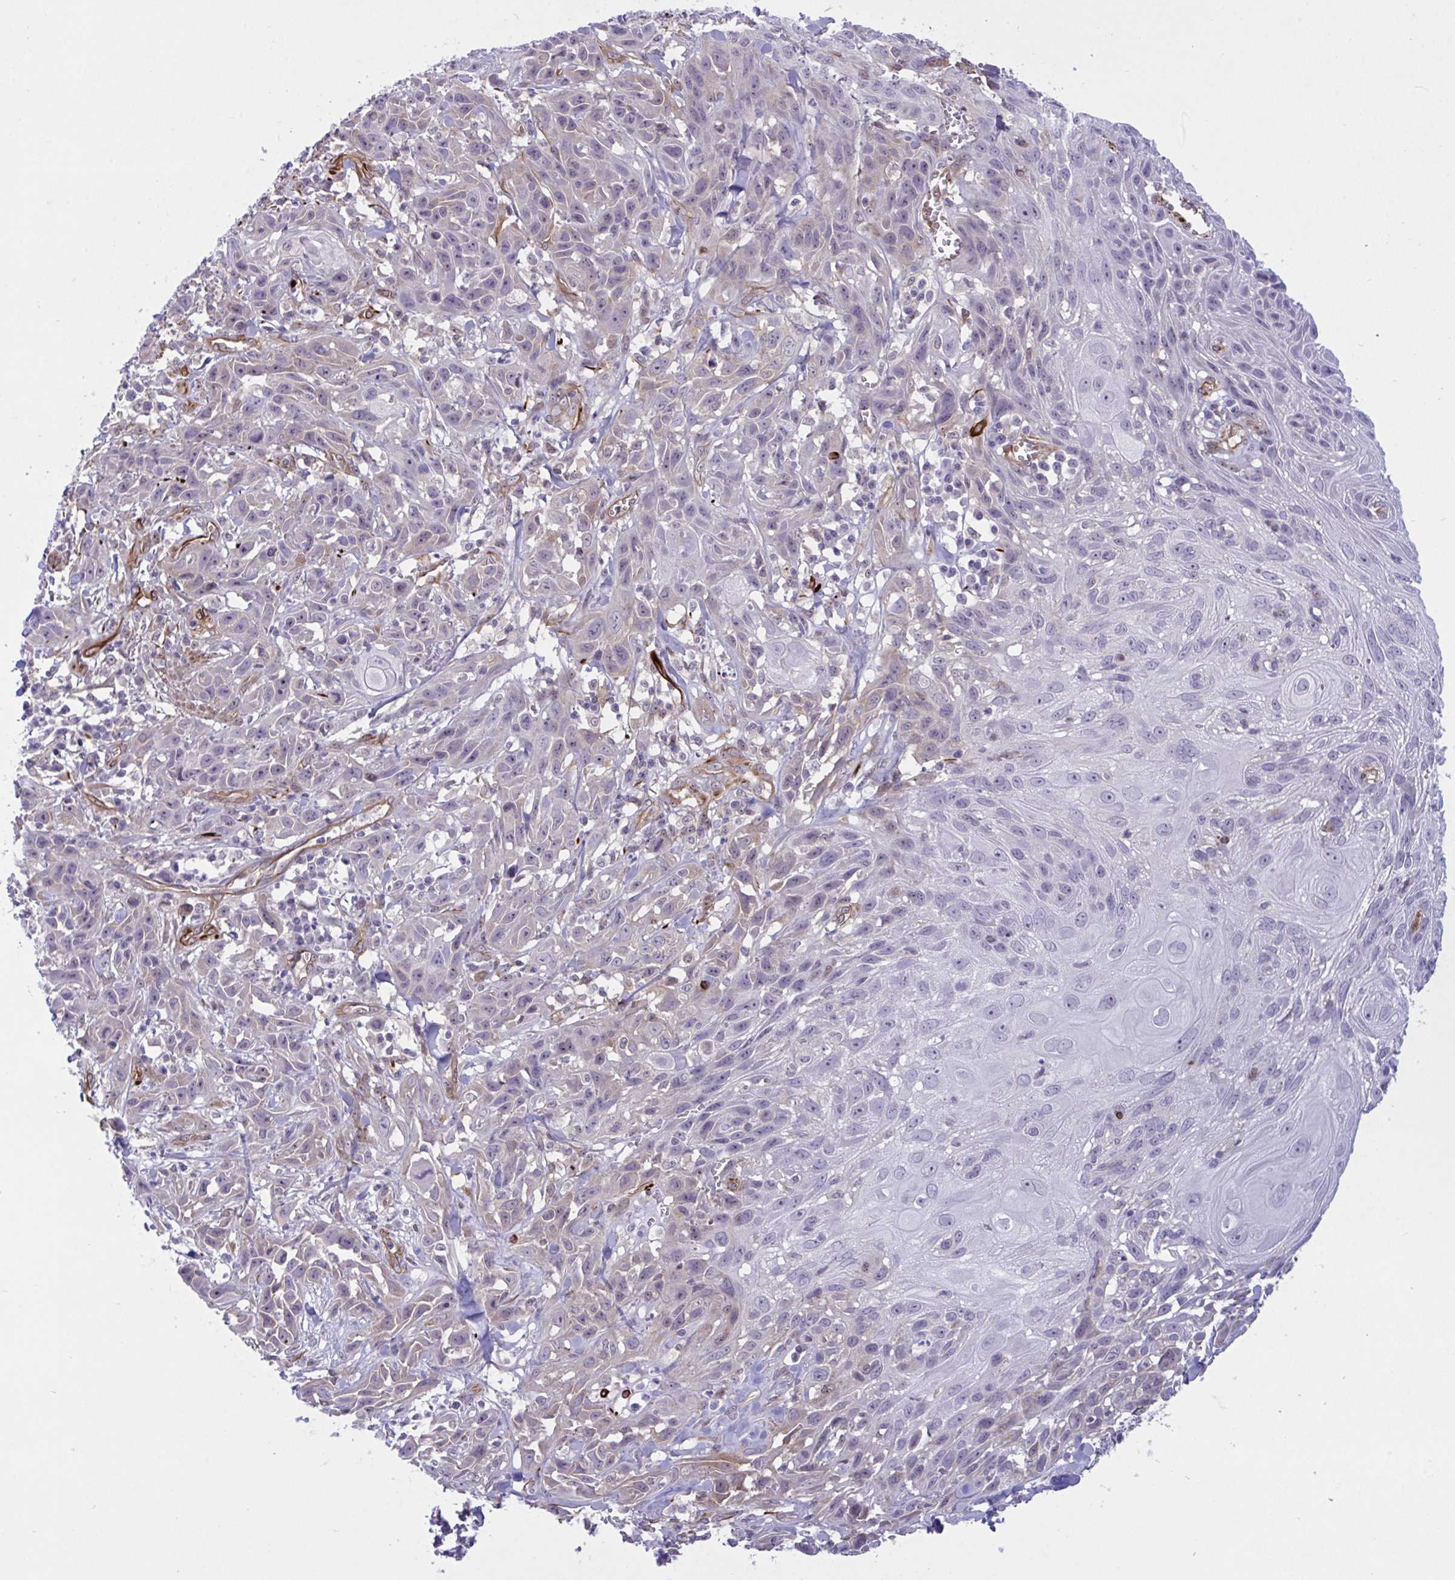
{"staining": {"intensity": "negative", "quantity": "none", "location": "none"}, "tissue": "skin cancer", "cell_type": "Tumor cells", "image_type": "cancer", "snomed": [{"axis": "morphology", "description": "Squamous cell carcinoma, NOS"}, {"axis": "topography", "description": "Skin"}, {"axis": "topography", "description": "Vulva"}], "caption": "DAB immunohistochemical staining of squamous cell carcinoma (skin) shows no significant positivity in tumor cells.", "gene": "PRRT4", "patient": {"sex": "female", "age": 83}}